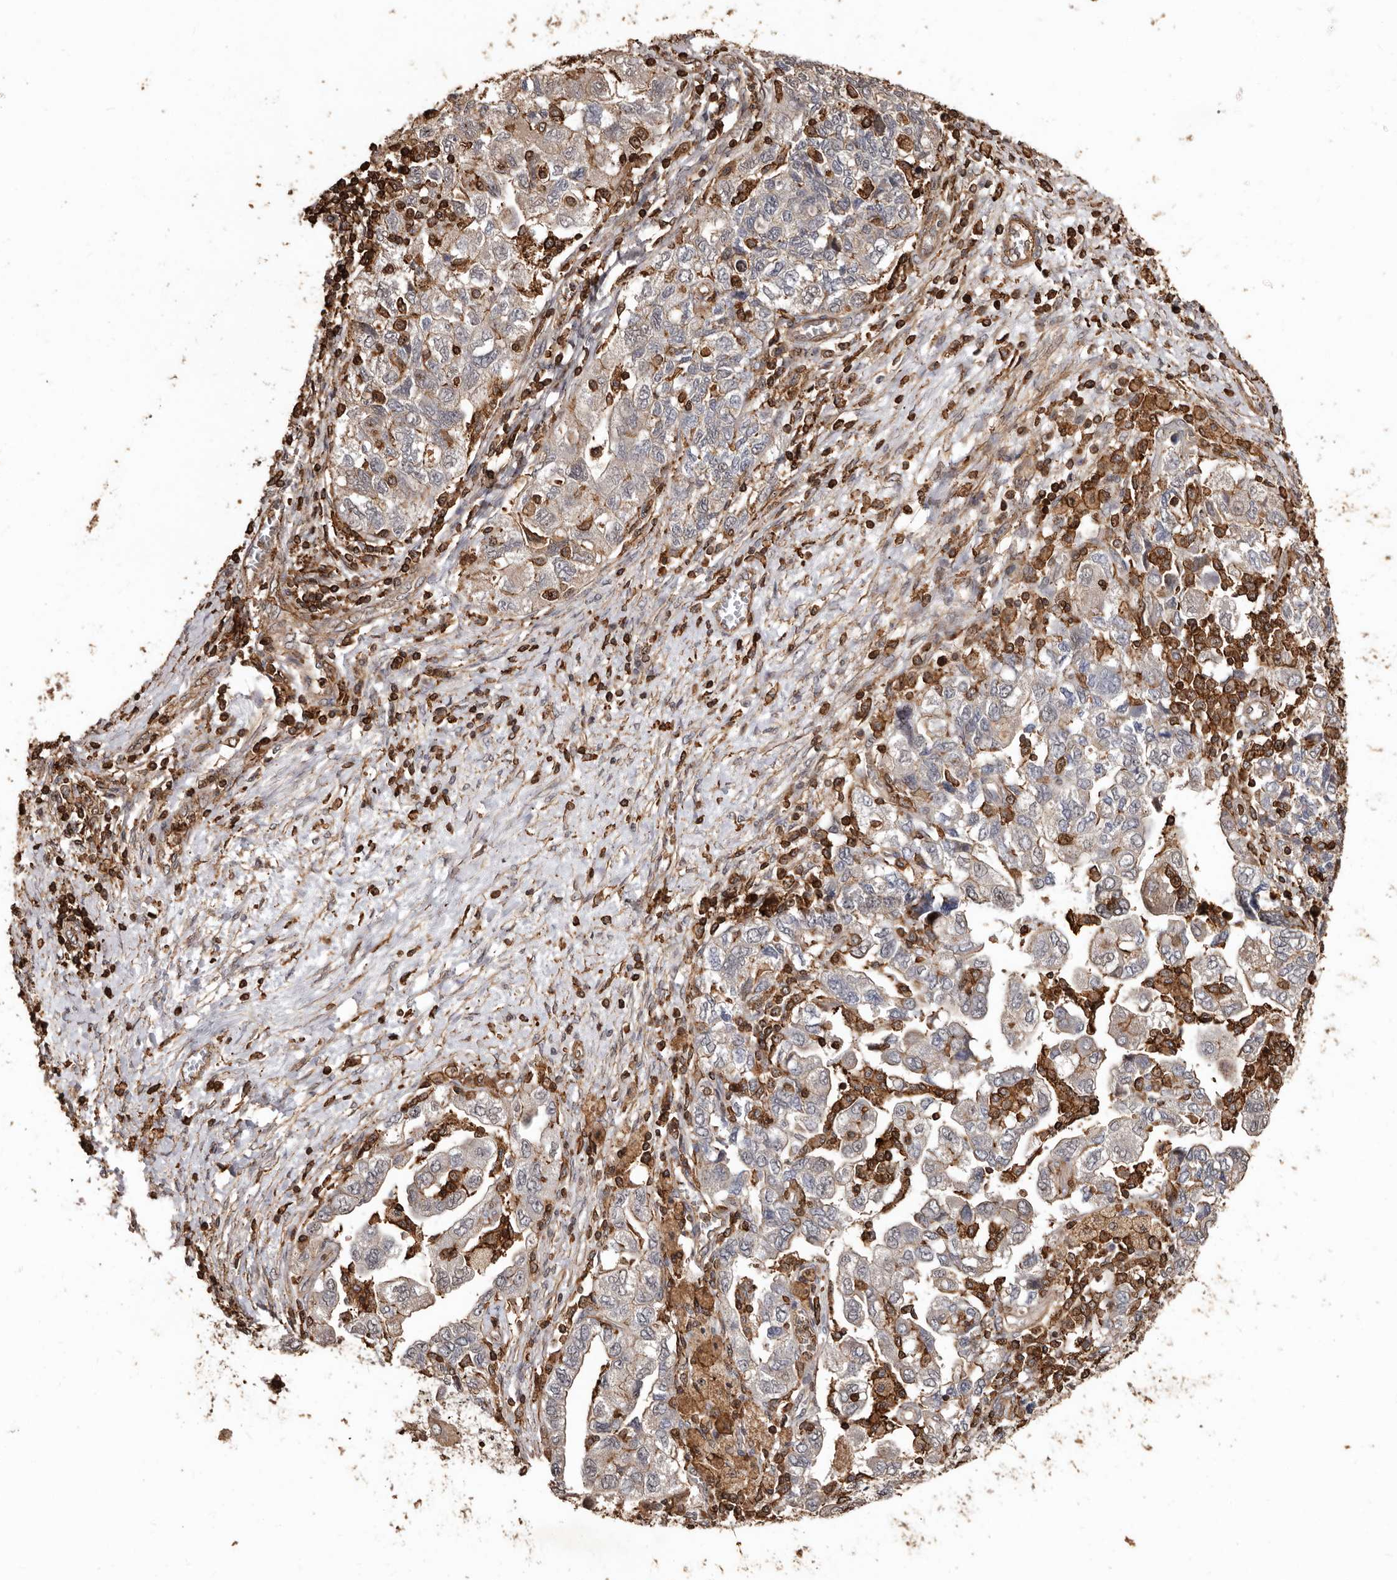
{"staining": {"intensity": "weak", "quantity": "25%-75%", "location": "cytoplasmic/membranous"}, "tissue": "ovarian cancer", "cell_type": "Tumor cells", "image_type": "cancer", "snomed": [{"axis": "morphology", "description": "Carcinoma, NOS"}, {"axis": "morphology", "description": "Cystadenocarcinoma, serous, NOS"}, {"axis": "topography", "description": "Ovary"}], "caption": "Protein expression analysis of human ovarian cancer reveals weak cytoplasmic/membranous positivity in about 25%-75% of tumor cells. The staining was performed using DAB to visualize the protein expression in brown, while the nuclei were stained in blue with hematoxylin (Magnification: 20x).", "gene": "GSK3A", "patient": {"sex": "female", "age": 69}}